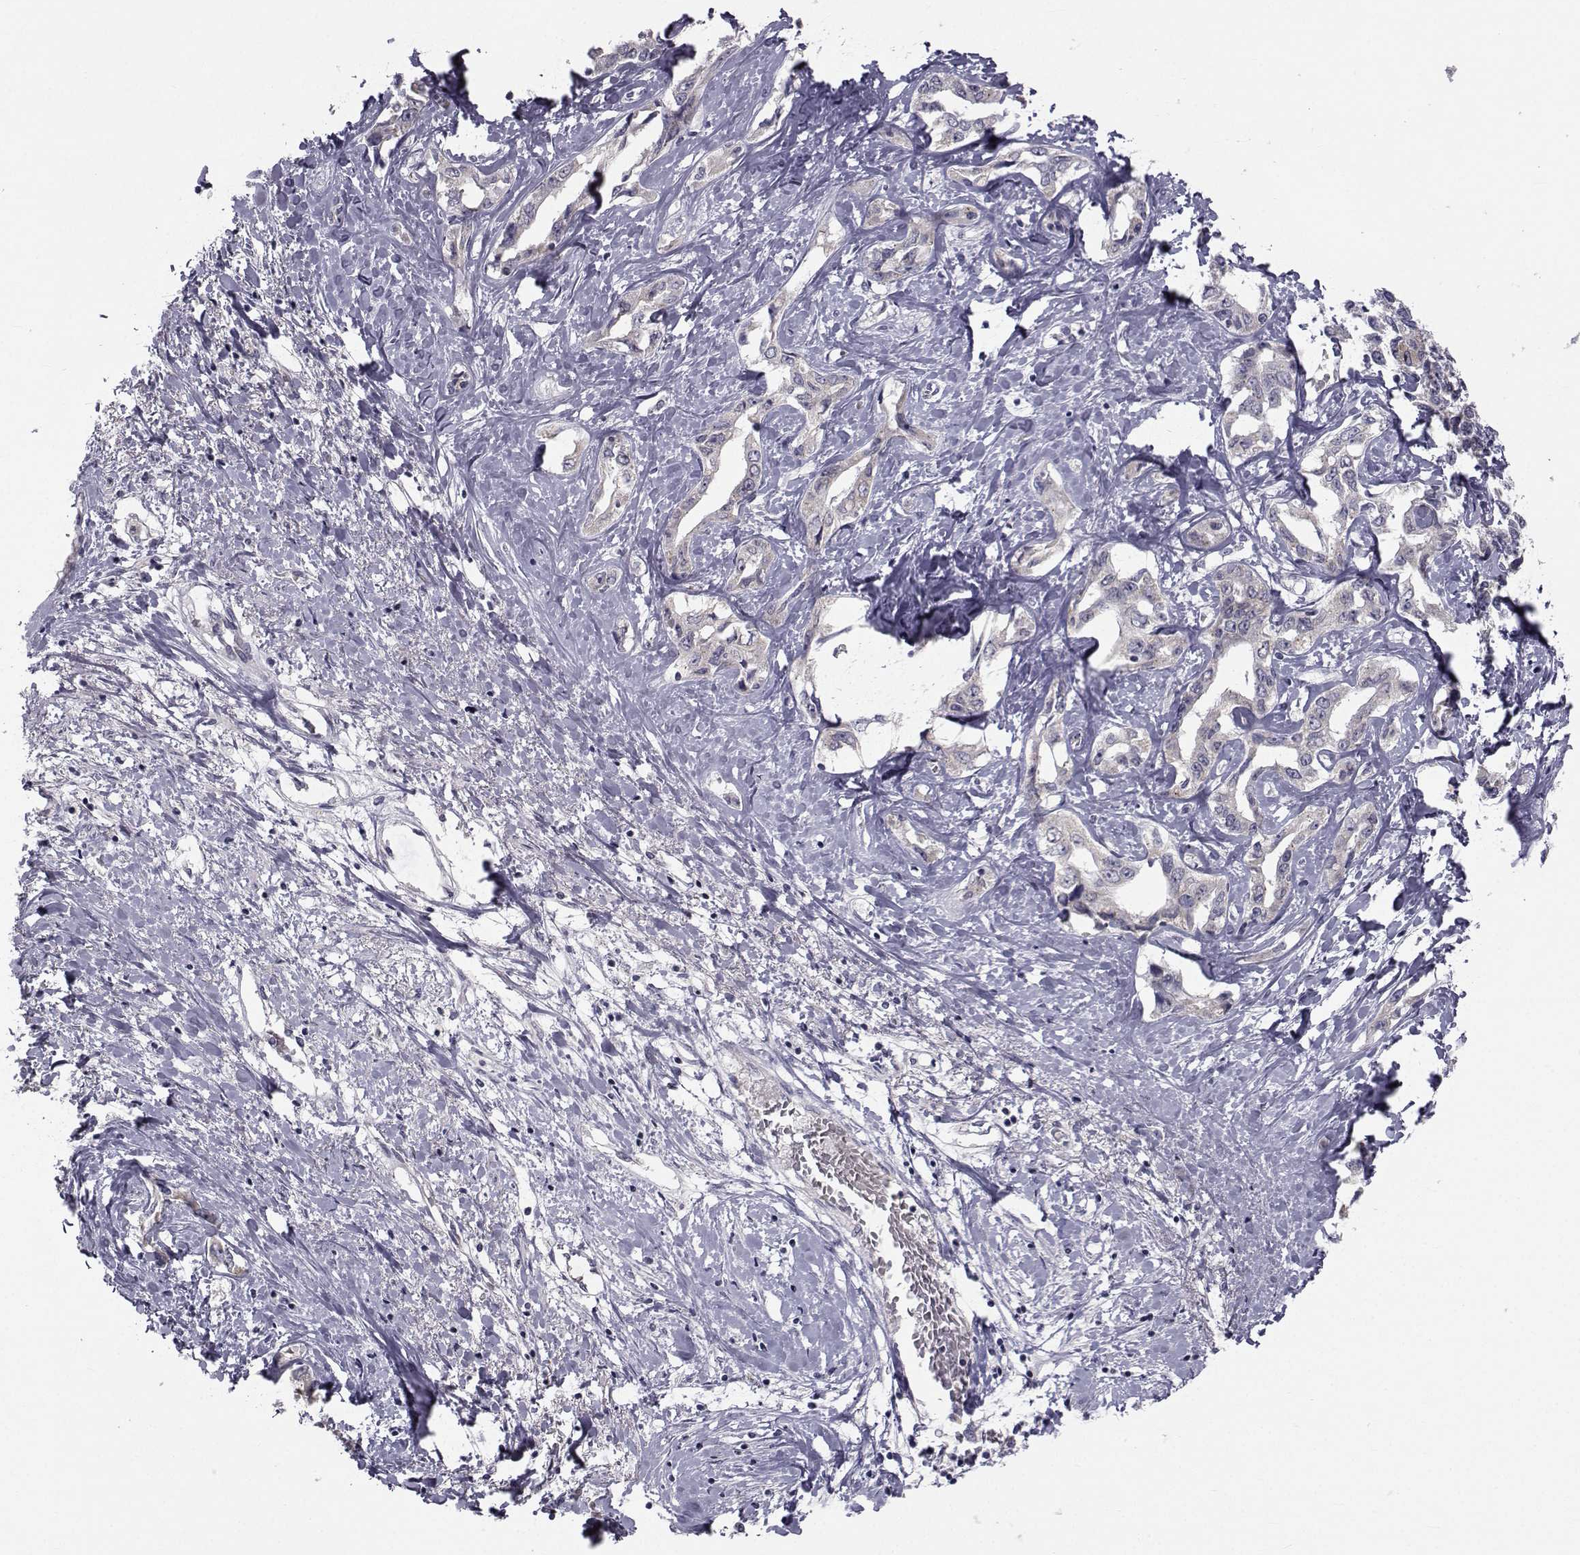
{"staining": {"intensity": "negative", "quantity": "none", "location": "none"}, "tissue": "liver cancer", "cell_type": "Tumor cells", "image_type": "cancer", "snomed": [{"axis": "morphology", "description": "Cholangiocarcinoma"}, {"axis": "topography", "description": "Liver"}], "caption": "Immunohistochemical staining of human liver cancer (cholangiocarcinoma) exhibits no significant staining in tumor cells. The staining was performed using DAB to visualize the protein expression in brown, while the nuclei were stained in blue with hematoxylin (Magnification: 20x).", "gene": "ANGPT1", "patient": {"sex": "male", "age": 59}}